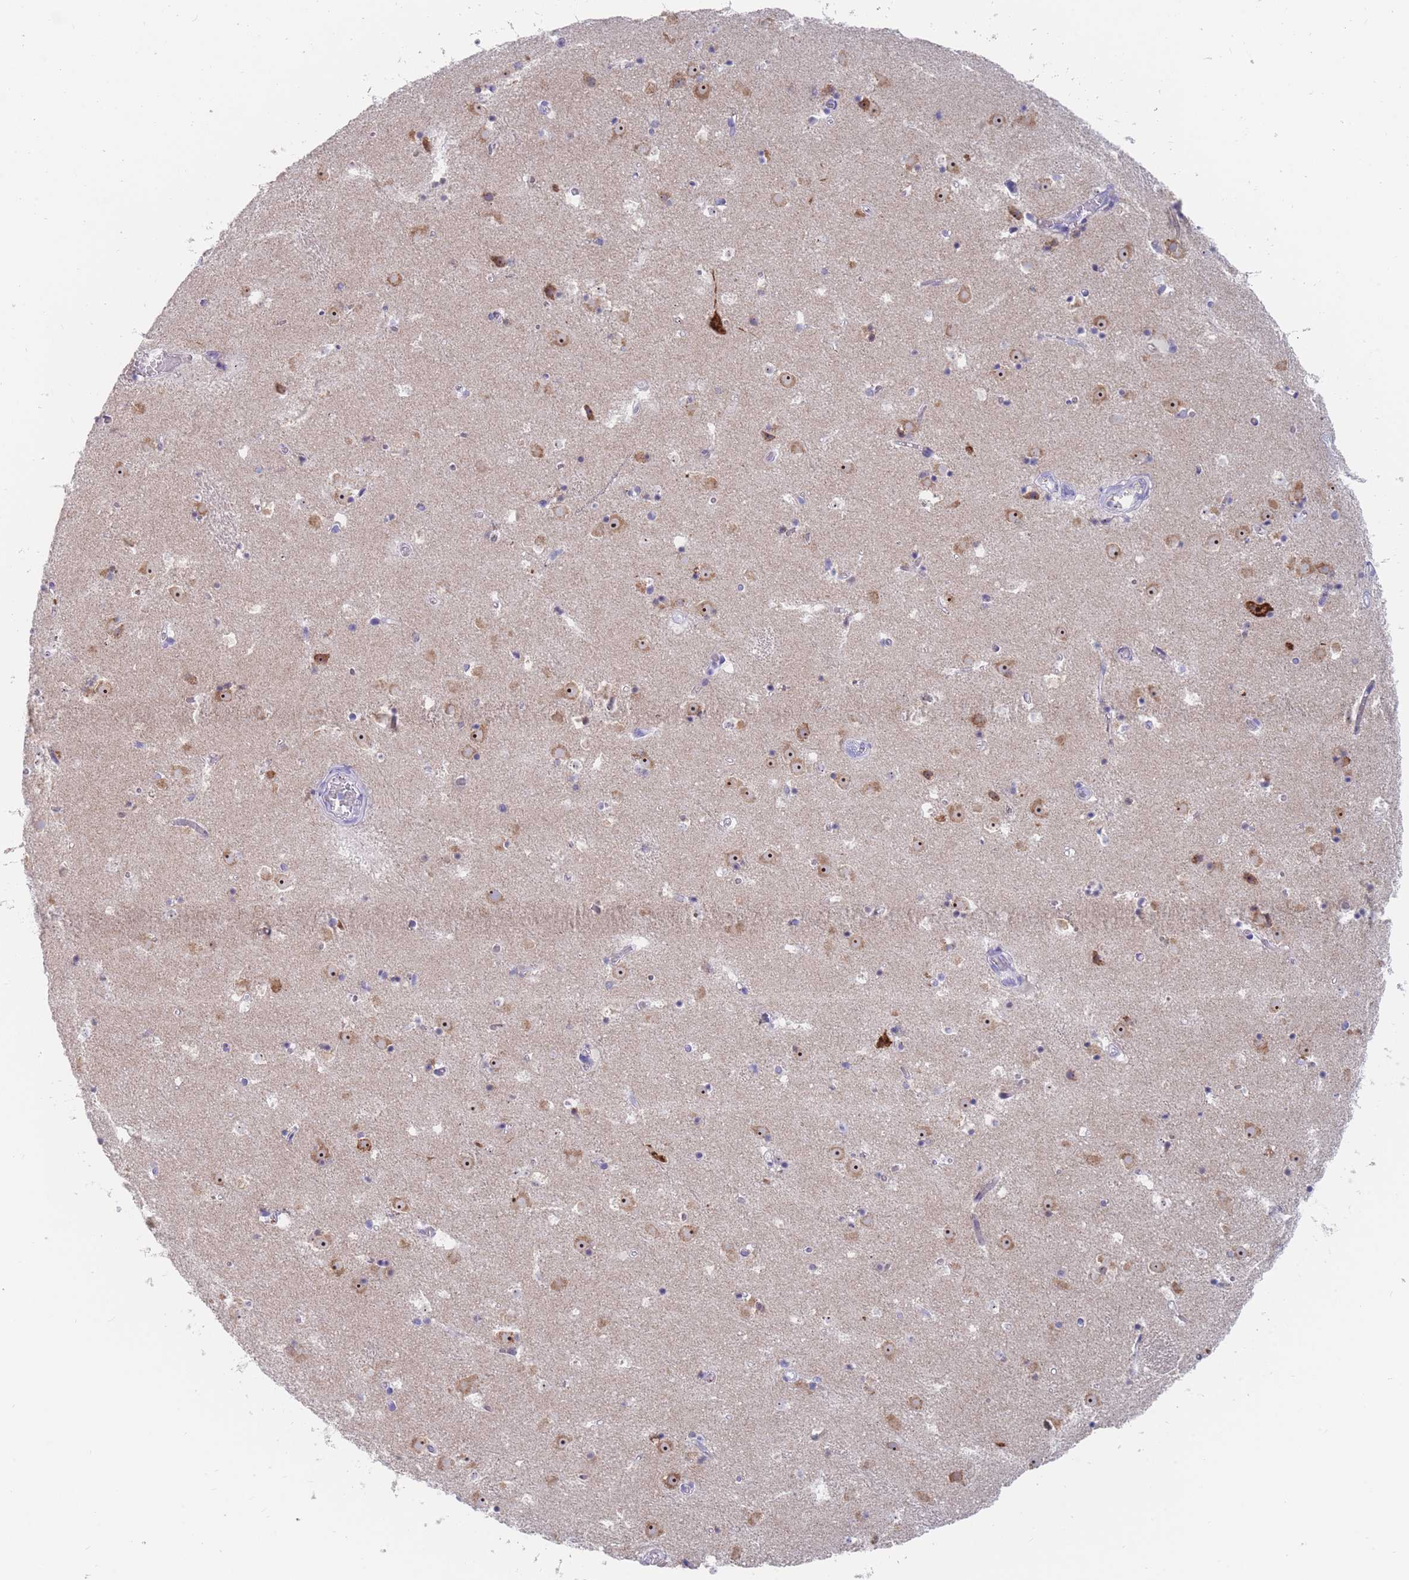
{"staining": {"intensity": "negative", "quantity": "none", "location": "none"}, "tissue": "caudate", "cell_type": "Glial cells", "image_type": "normal", "snomed": [{"axis": "morphology", "description": "Normal tissue, NOS"}, {"axis": "topography", "description": "Lateral ventricle wall"}], "caption": "High power microscopy micrograph of an IHC histopathology image of normal caudate, revealing no significant positivity in glial cells.", "gene": "ST8SIA5", "patient": {"sex": "male", "age": 25}}